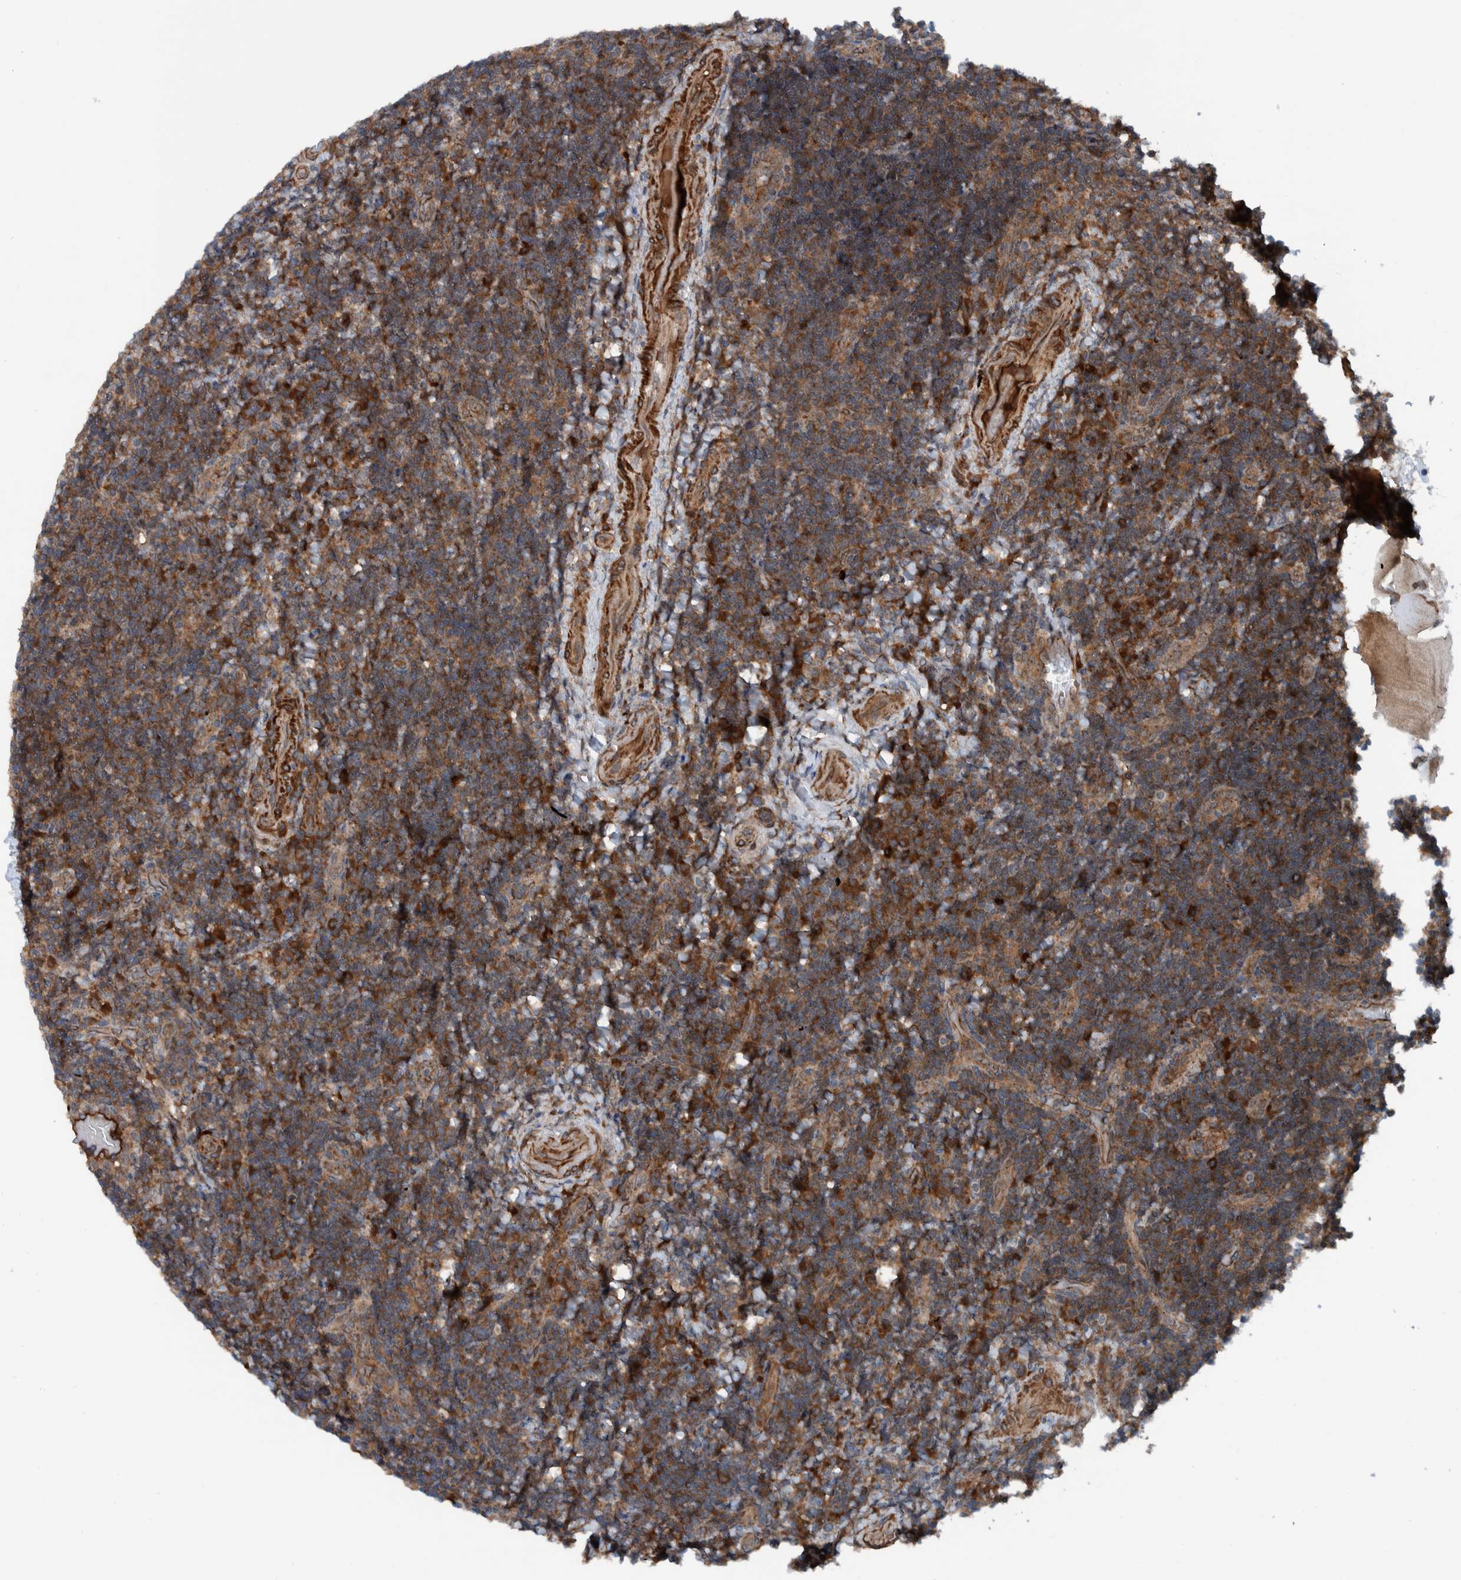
{"staining": {"intensity": "strong", "quantity": ">75%", "location": "cytoplasmic/membranous"}, "tissue": "lymphoma", "cell_type": "Tumor cells", "image_type": "cancer", "snomed": [{"axis": "morphology", "description": "Malignant lymphoma, non-Hodgkin's type, High grade"}, {"axis": "topography", "description": "Tonsil"}], "caption": "A high-resolution image shows immunohistochemistry (IHC) staining of lymphoma, which reveals strong cytoplasmic/membranous staining in about >75% of tumor cells. (brown staining indicates protein expression, while blue staining denotes nuclei).", "gene": "CUEDC1", "patient": {"sex": "female", "age": 36}}